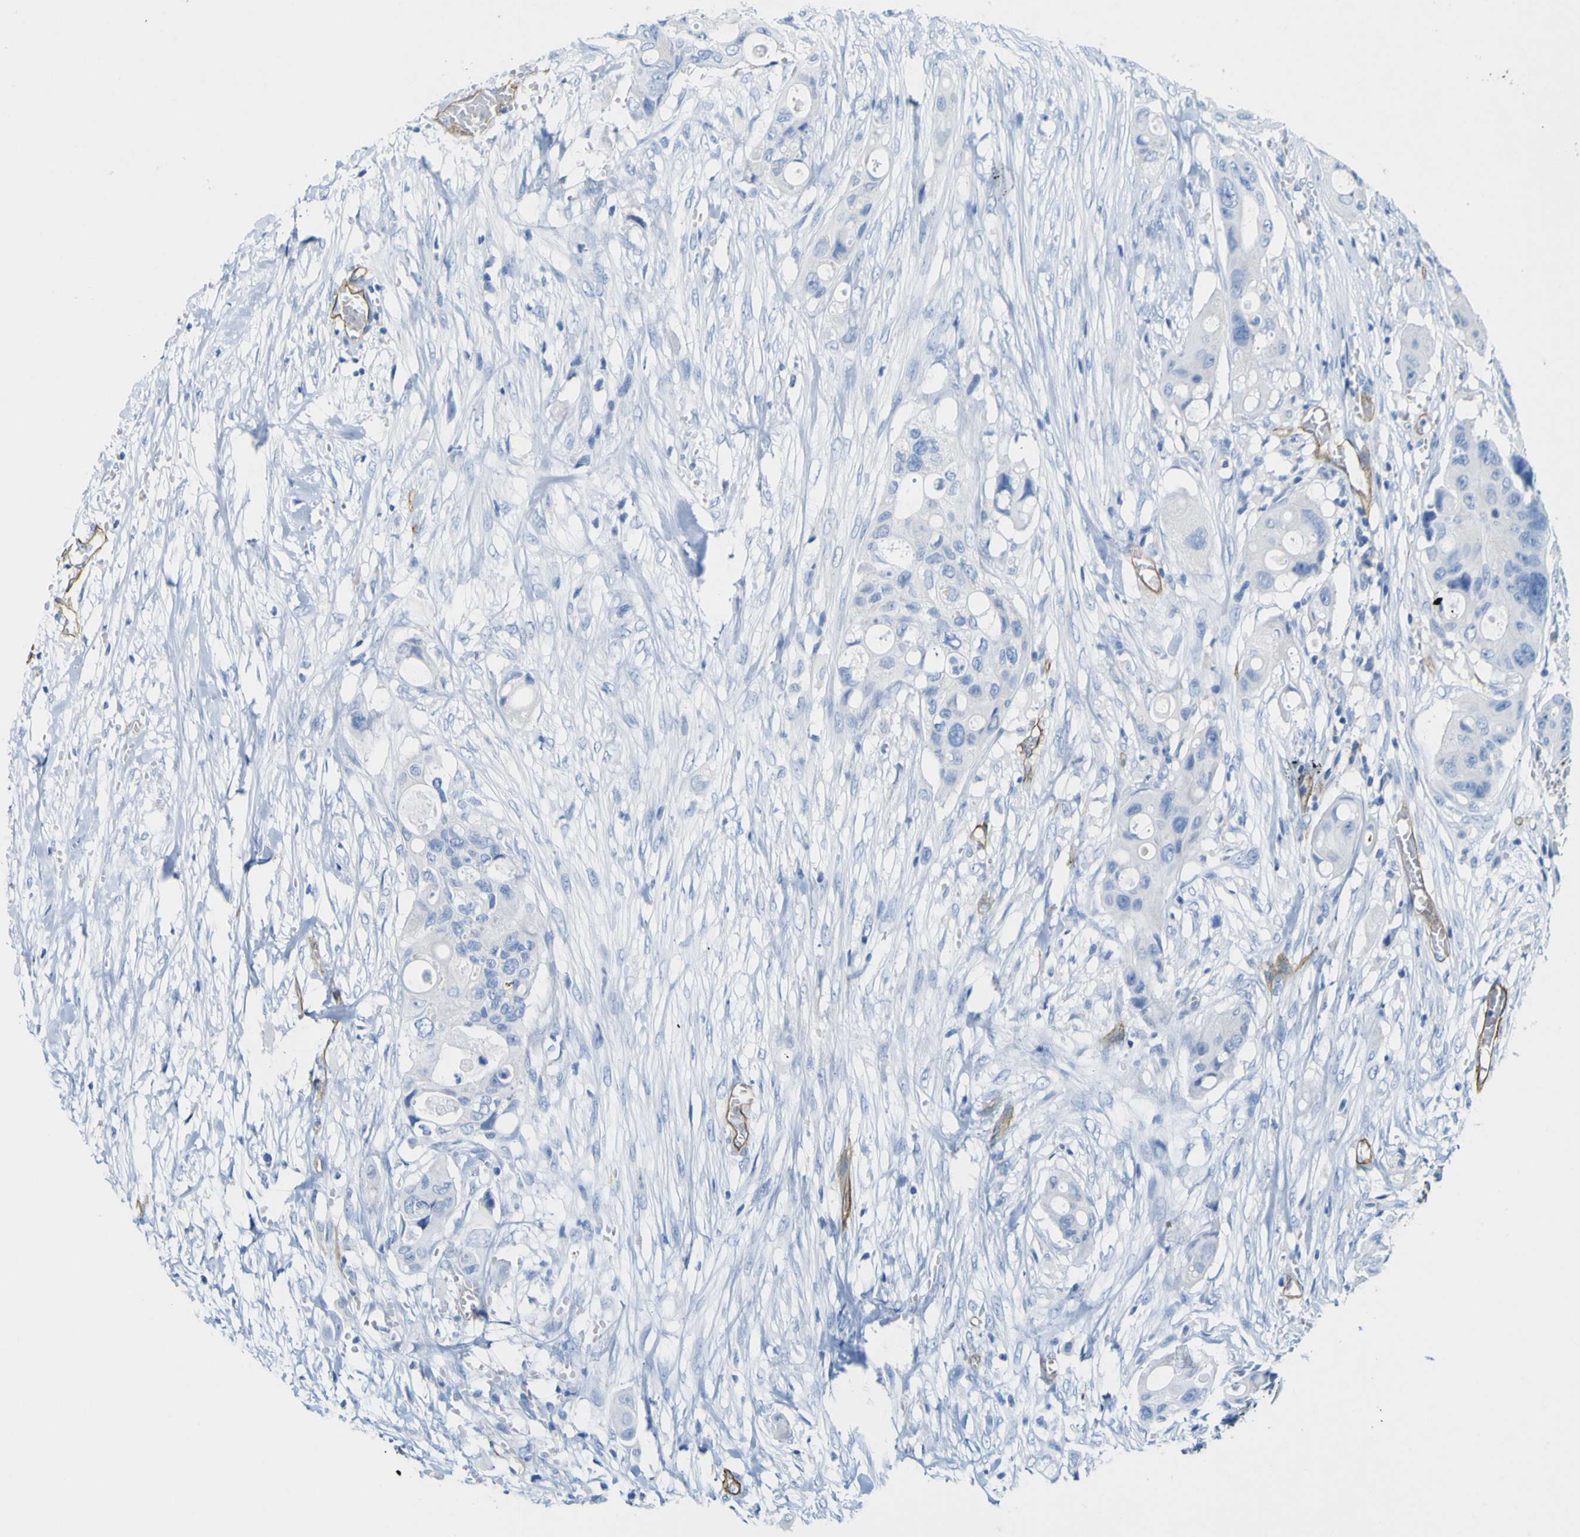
{"staining": {"intensity": "negative", "quantity": "none", "location": "none"}, "tissue": "colorectal cancer", "cell_type": "Tumor cells", "image_type": "cancer", "snomed": [{"axis": "morphology", "description": "Adenocarcinoma, NOS"}, {"axis": "topography", "description": "Colon"}], "caption": "Colorectal adenocarcinoma stained for a protein using IHC displays no staining tumor cells.", "gene": "CD93", "patient": {"sex": "female", "age": 57}}